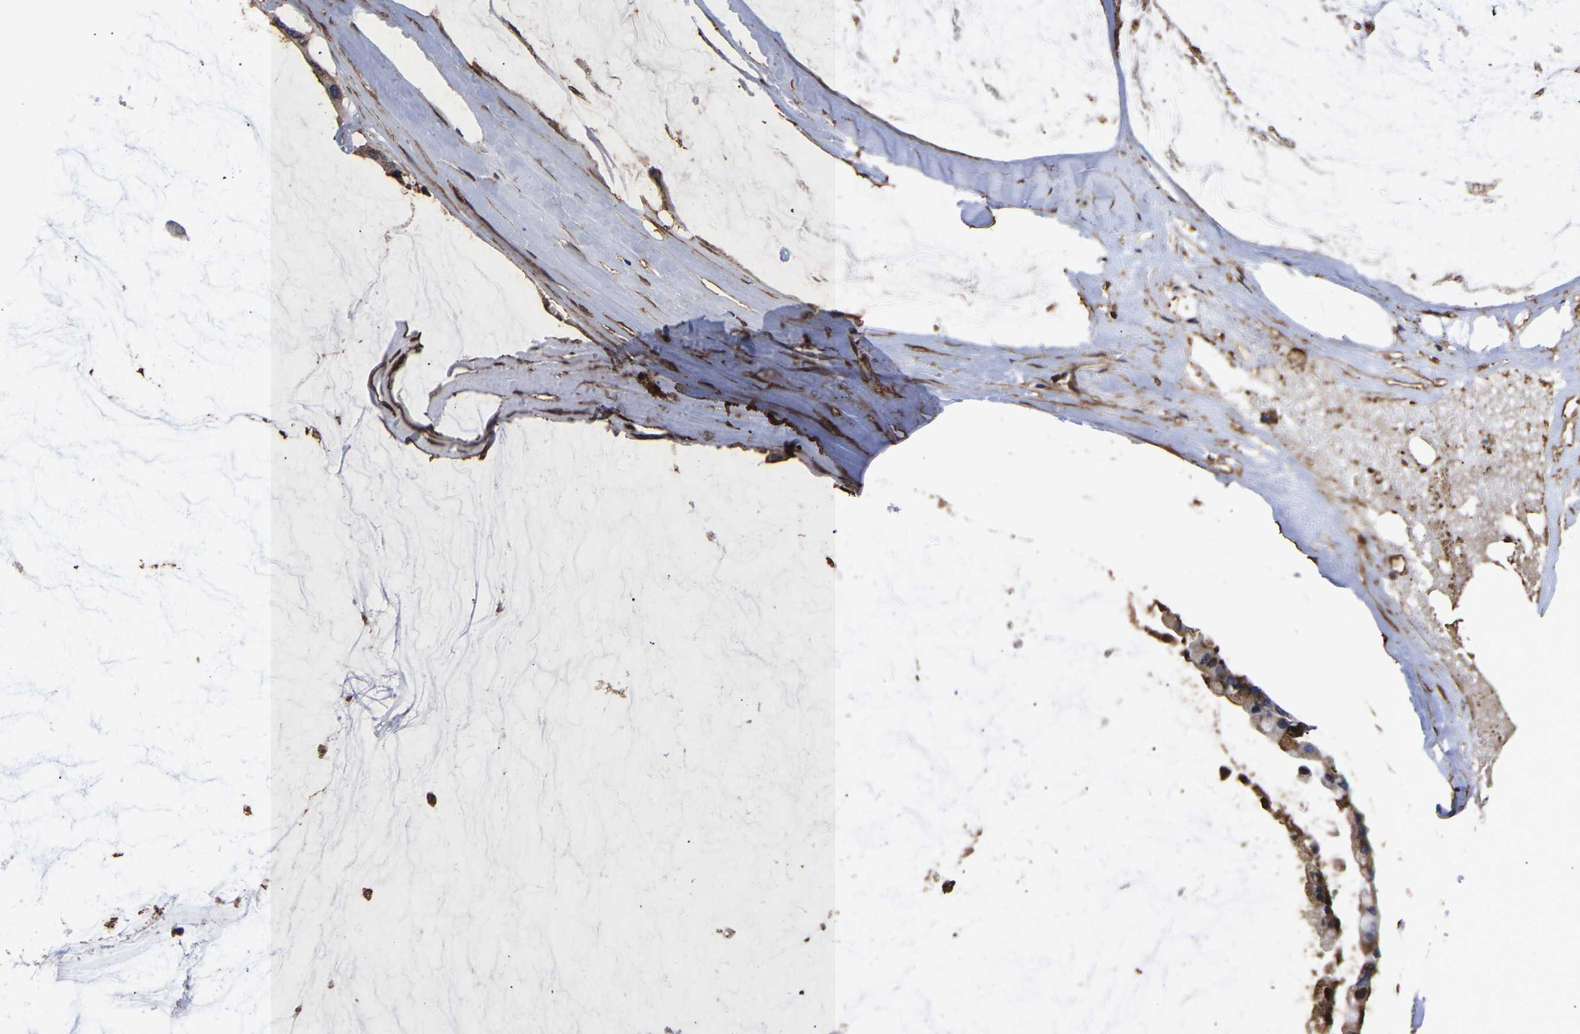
{"staining": {"intensity": "moderate", "quantity": ">75%", "location": "cytoplasmic/membranous"}, "tissue": "ovarian cancer", "cell_type": "Tumor cells", "image_type": "cancer", "snomed": [{"axis": "morphology", "description": "Cystadenocarcinoma, mucinous, NOS"}, {"axis": "topography", "description": "Ovary"}], "caption": "Brown immunohistochemical staining in ovarian mucinous cystadenocarcinoma exhibits moderate cytoplasmic/membranous positivity in approximately >75% of tumor cells.", "gene": "LIF", "patient": {"sex": "female", "age": 39}}